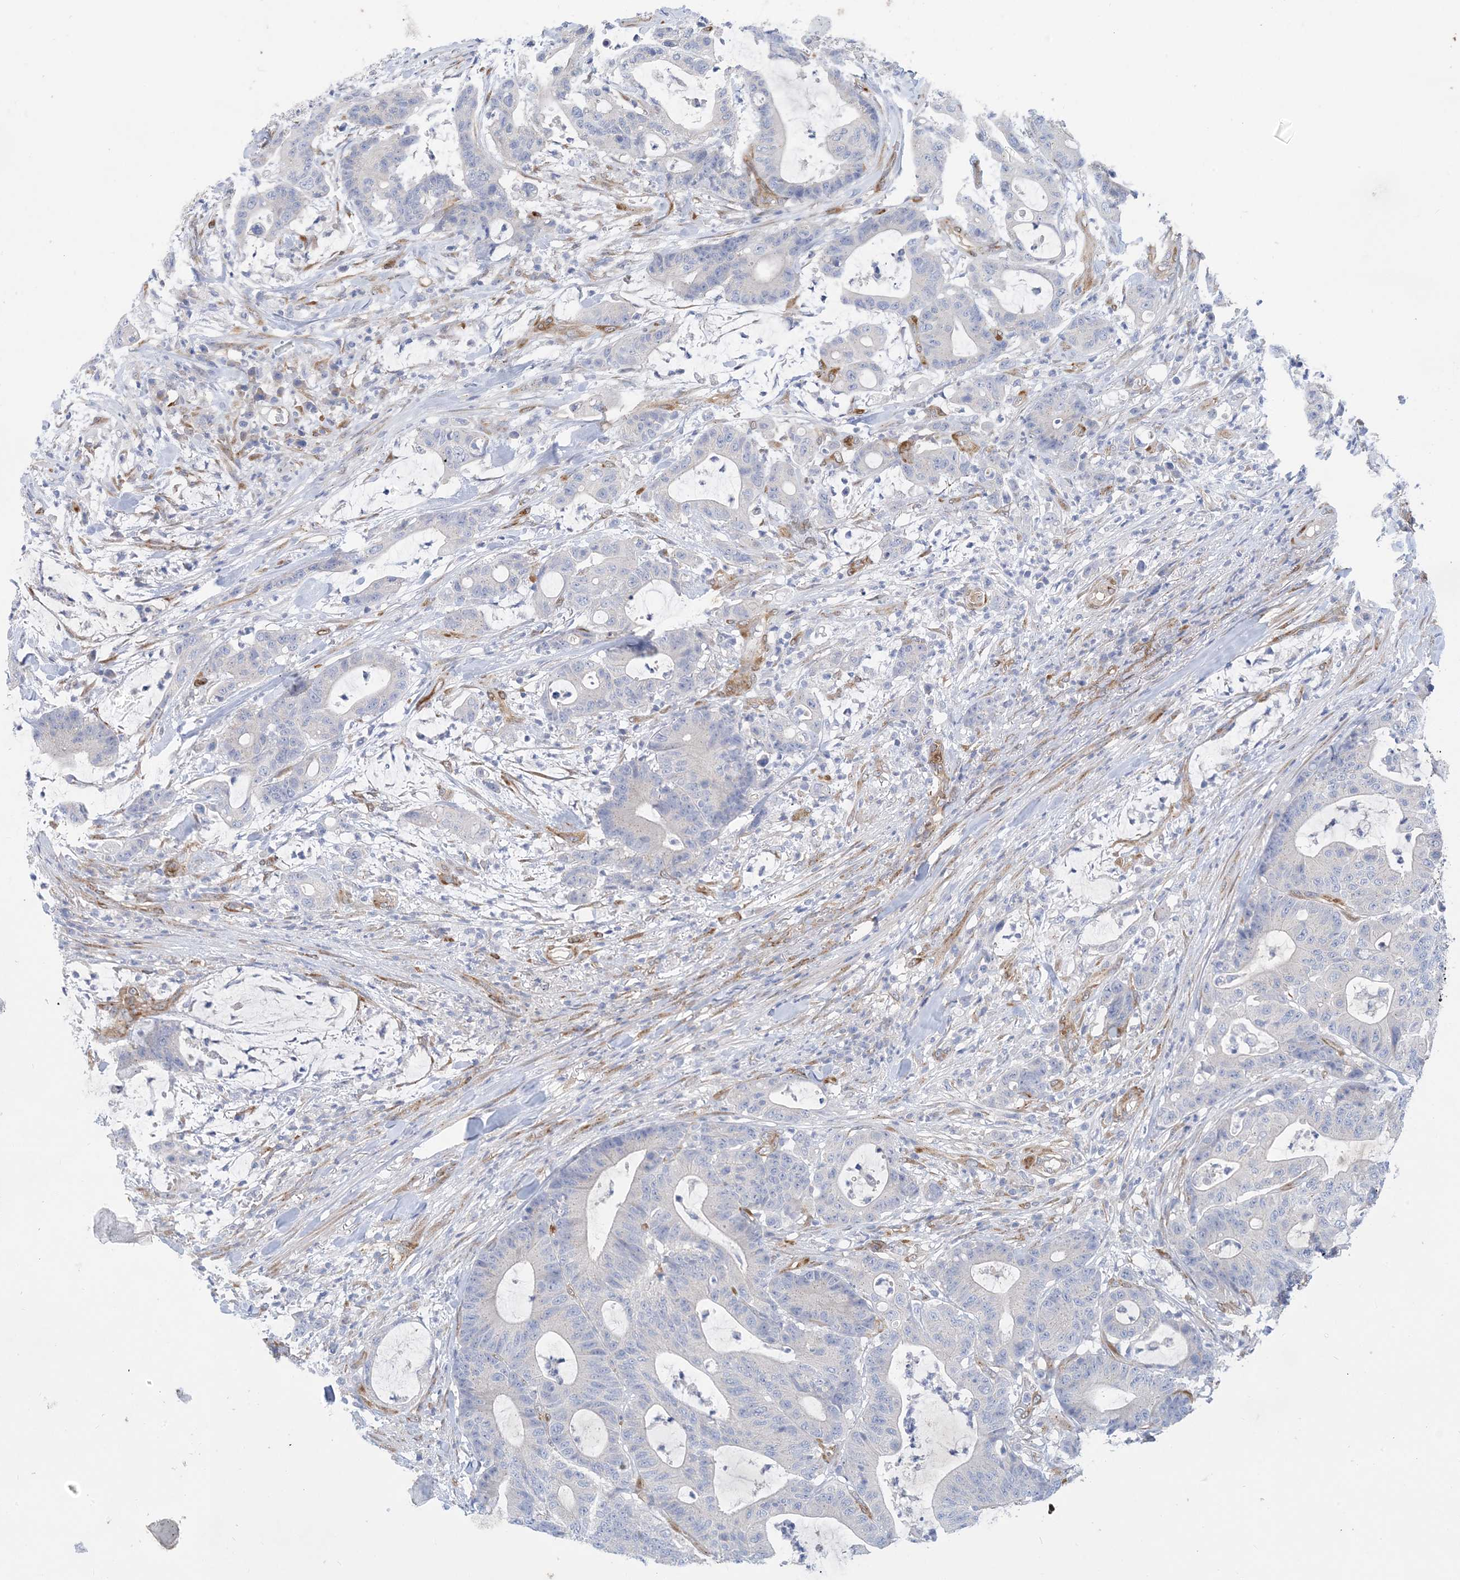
{"staining": {"intensity": "negative", "quantity": "none", "location": "none"}, "tissue": "colorectal cancer", "cell_type": "Tumor cells", "image_type": "cancer", "snomed": [{"axis": "morphology", "description": "Adenocarcinoma, NOS"}, {"axis": "topography", "description": "Colon"}], "caption": "The image shows no significant expression in tumor cells of colorectal cancer (adenocarcinoma).", "gene": "RBMS3", "patient": {"sex": "female", "age": 84}}